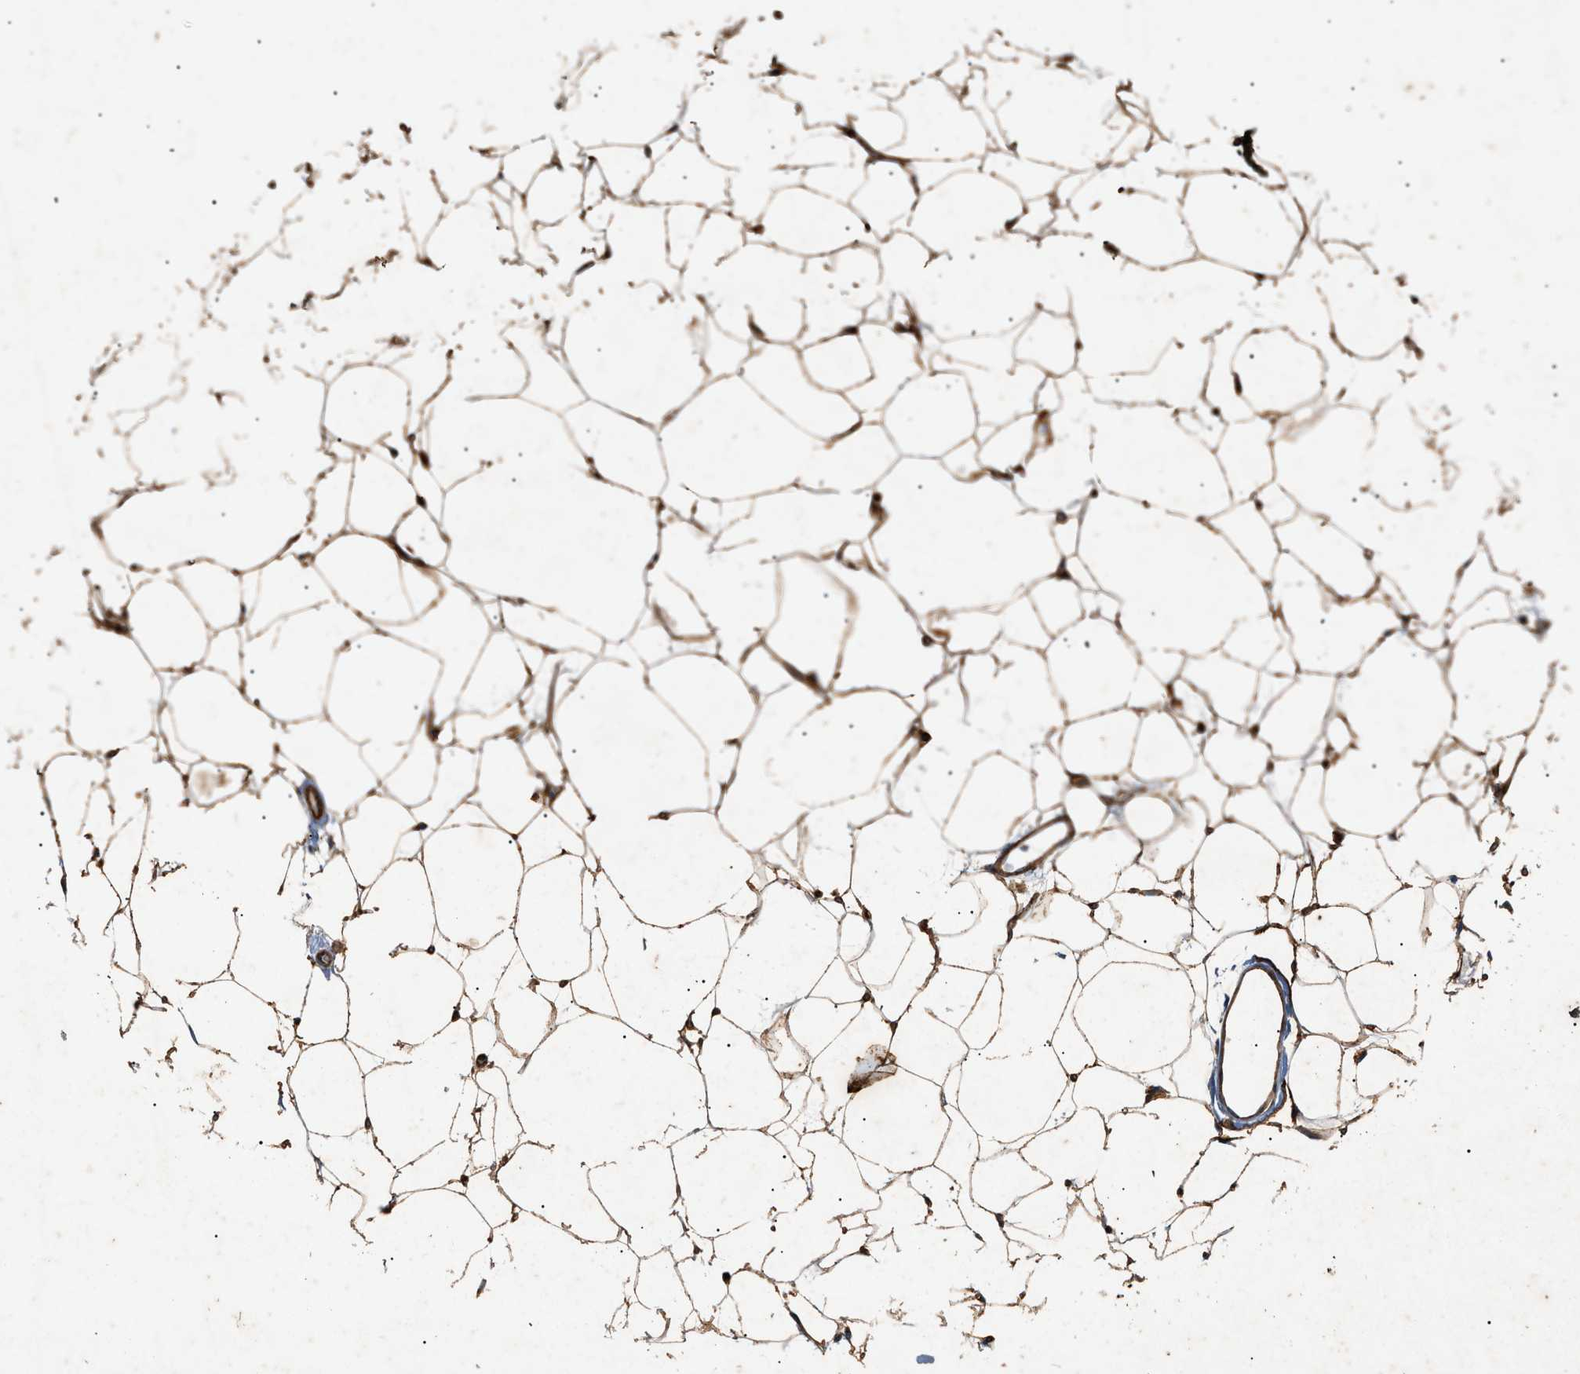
{"staining": {"intensity": "strong", "quantity": ">75%", "location": "cytoplasmic/membranous"}, "tissue": "adipose tissue", "cell_type": "Adipocytes", "image_type": "normal", "snomed": [{"axis": "morphology", "description": "Normal tissue, NOS"}, {"axis": "topography", "description": "Breast"}, {"axis": "topography", "description": "Soft tissue"}], "caption": "The micrograph shows staining of normal adipose tissue, revealing strong cytoplasmic/membranous protein staining (brown color) within adipocytes.", "gene": "MTCH1", "patient": {"sex": "female", "age": 75}}